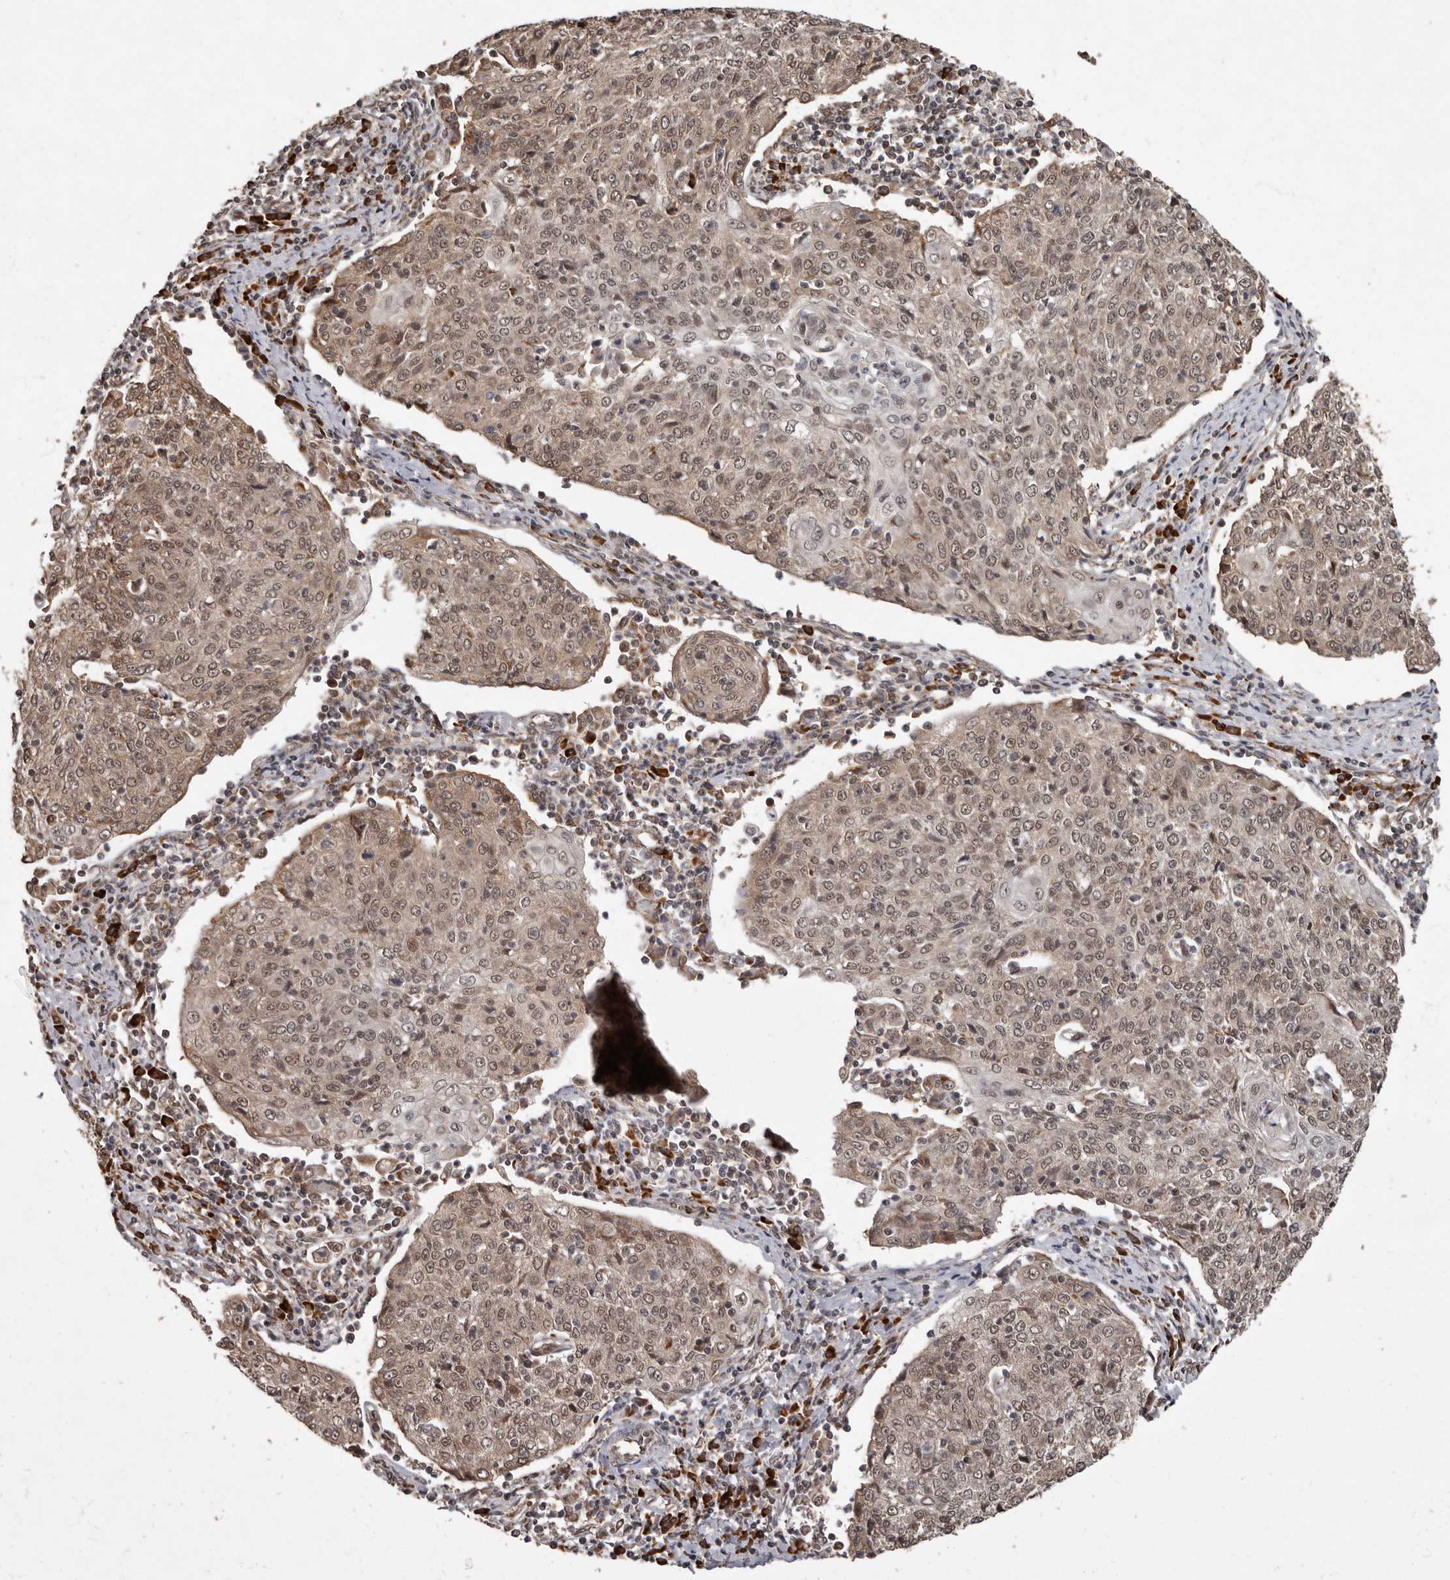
{"staining": {"intensity": "weak", "quantity": ">75%", "location": "cytoplasmic/membranous,nuclear"}, "tissue": "cervical cancer", "cell_type": "Tumor cells", "image_type": "cancer", "snomed": [{"axis": "morphology", "description": "Squamous cell carcinoma, NOS"}, {"axis": "topography", "description": "Cervix"}], "caption": "This histopathology image shows cervical squamous cell carcinoma stained with immunohistochemistry (IHC) to label a protein in brown. The cytoplasmic/membranous and nuclear of tumor cells show weak positivity for the protein. Nuclei are counter-stained blue.", "gene": "LRGUK", "patient": {"sex": "female", "age": 48}}